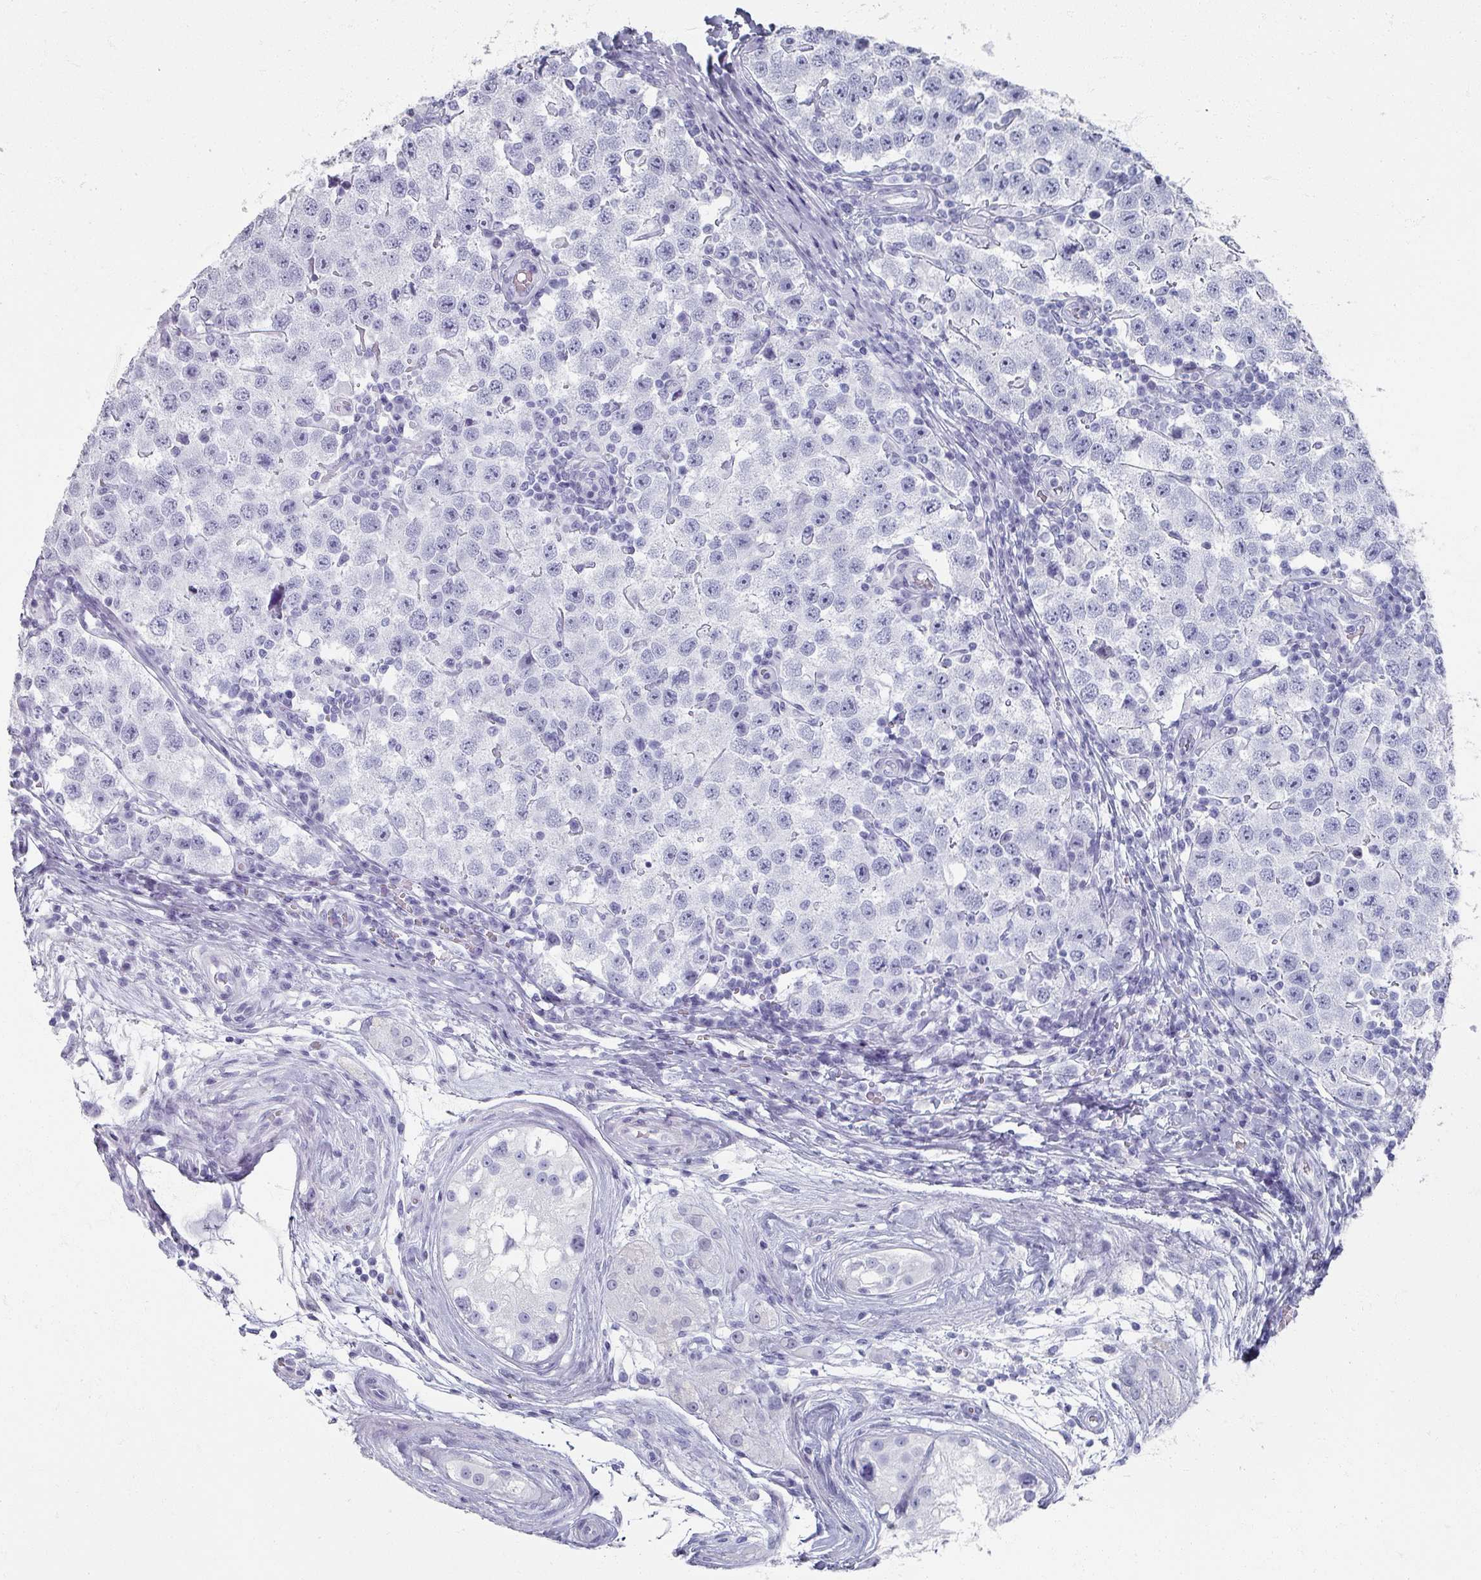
{"staining": {"intensity": "negative", "quantity": "none", "location": "none"}, "tissue": "testis cancer", "cell_type": "Tumor cells", "image_type": "cancer", "snomed": [{"axis": "morphology", "description": "Seminoma, NOS"}, {"axis": "topography", "description": "Testis"}], "caption": "Human testis cancer stained for a protein using immunohistochemistry reveals no expression in tumor cells.", "gene": "OMG", "patient": {"sex": "male", "age": 34}}